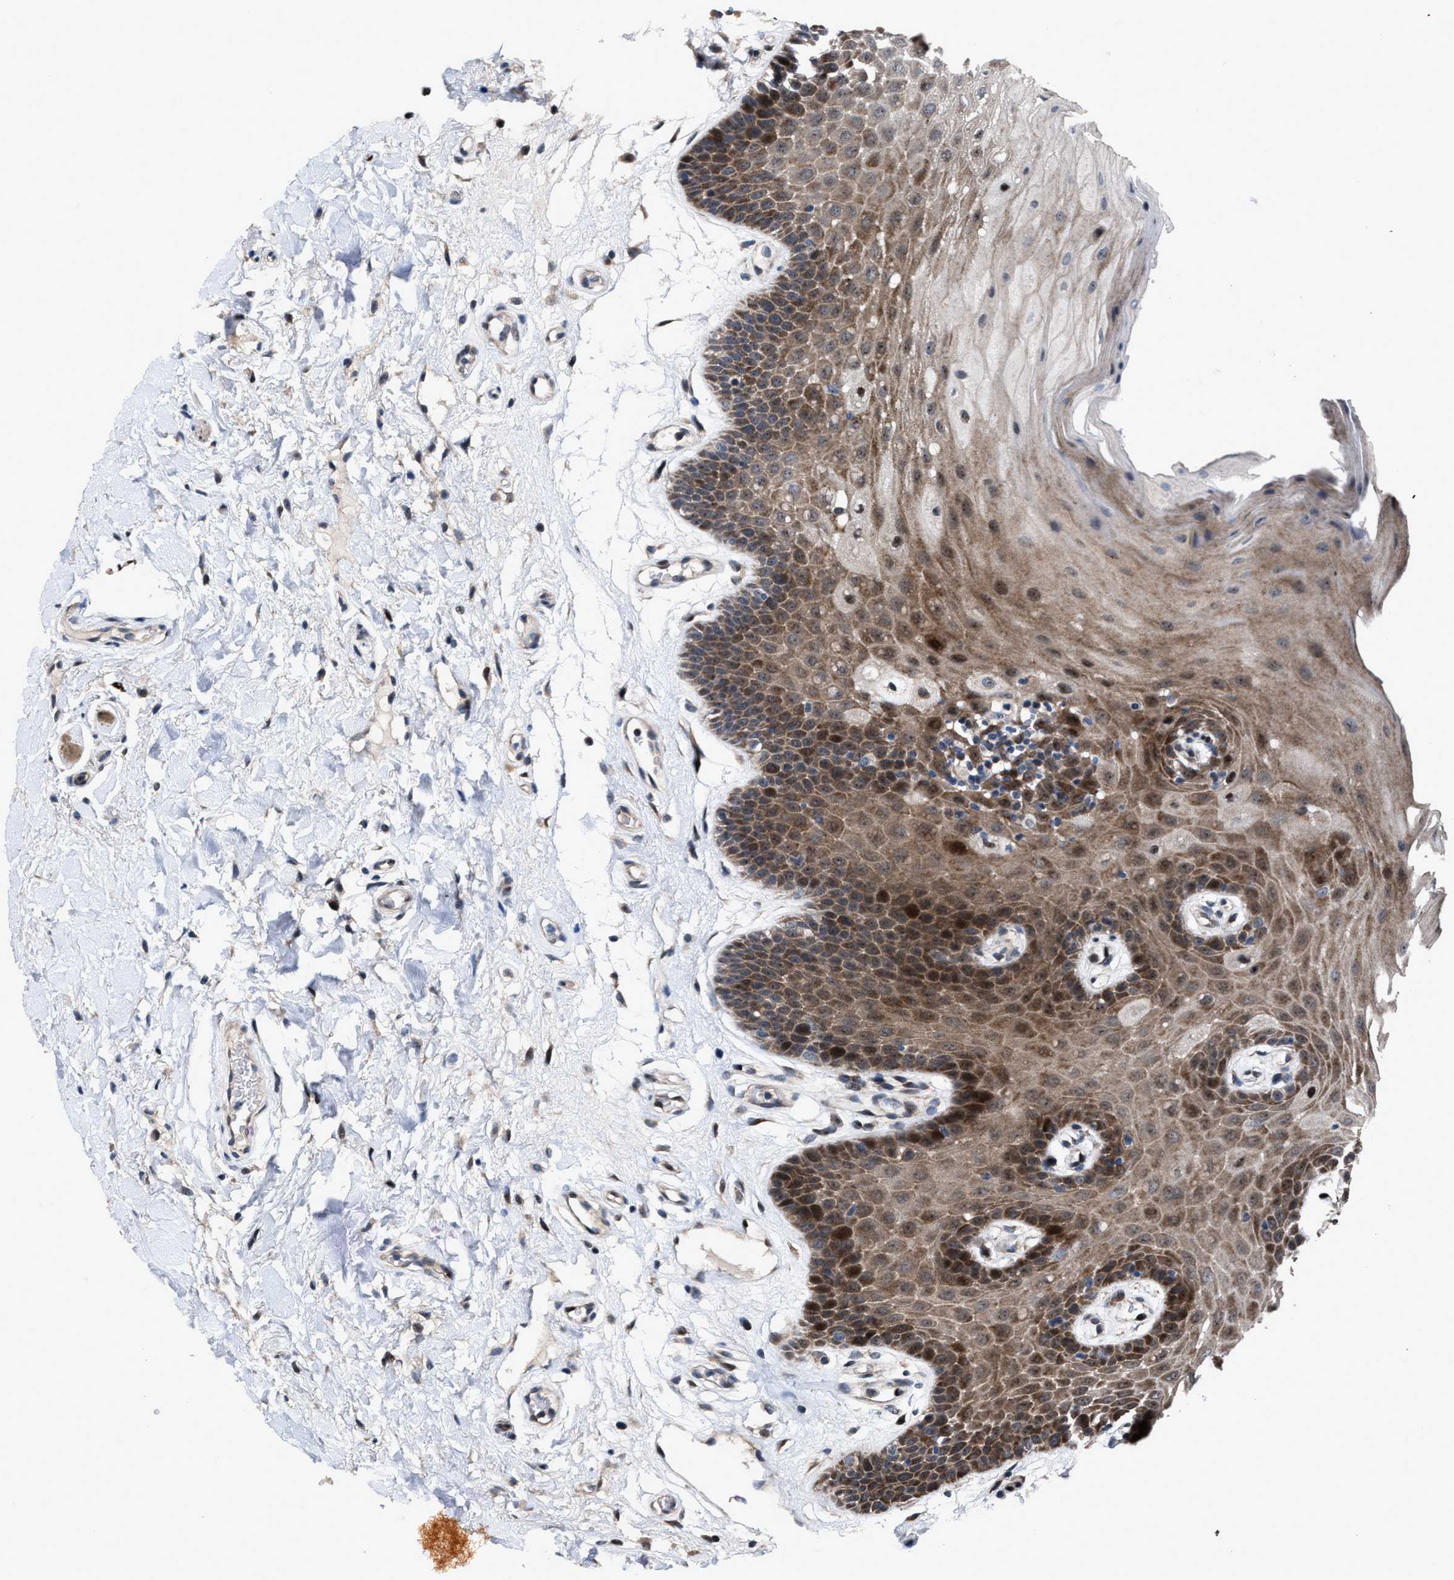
{"staining": {"intensity": "moderate", "quantity": ">75%", "location": "cytoplasmic/membranous"}, "tissue": "oral mucosa", "cell_type": "Squamous epithelial cells", "image_type": "normal", "snomed": [{"axis": "morphology", "description": "Normal tissue, NOS"}, {"axis": "morphology", "description": "Squamous cell carcinoma, NOS"}, {"axis": "topography", "description": "Oral tissue"}, {"axis": "topography", "description": "Head-Neck"}], "caption": "Immunohistochemistry (IHC) photomicrograph of benign human oral mucosa stained for a protein (brown), which shows medium levels of moderate cytoplasmic/membranous positivity in approximately >75% of squamous epithelial cells.", "gene": "HAUS6", "patient": {"sex": "male", "age": 71}}